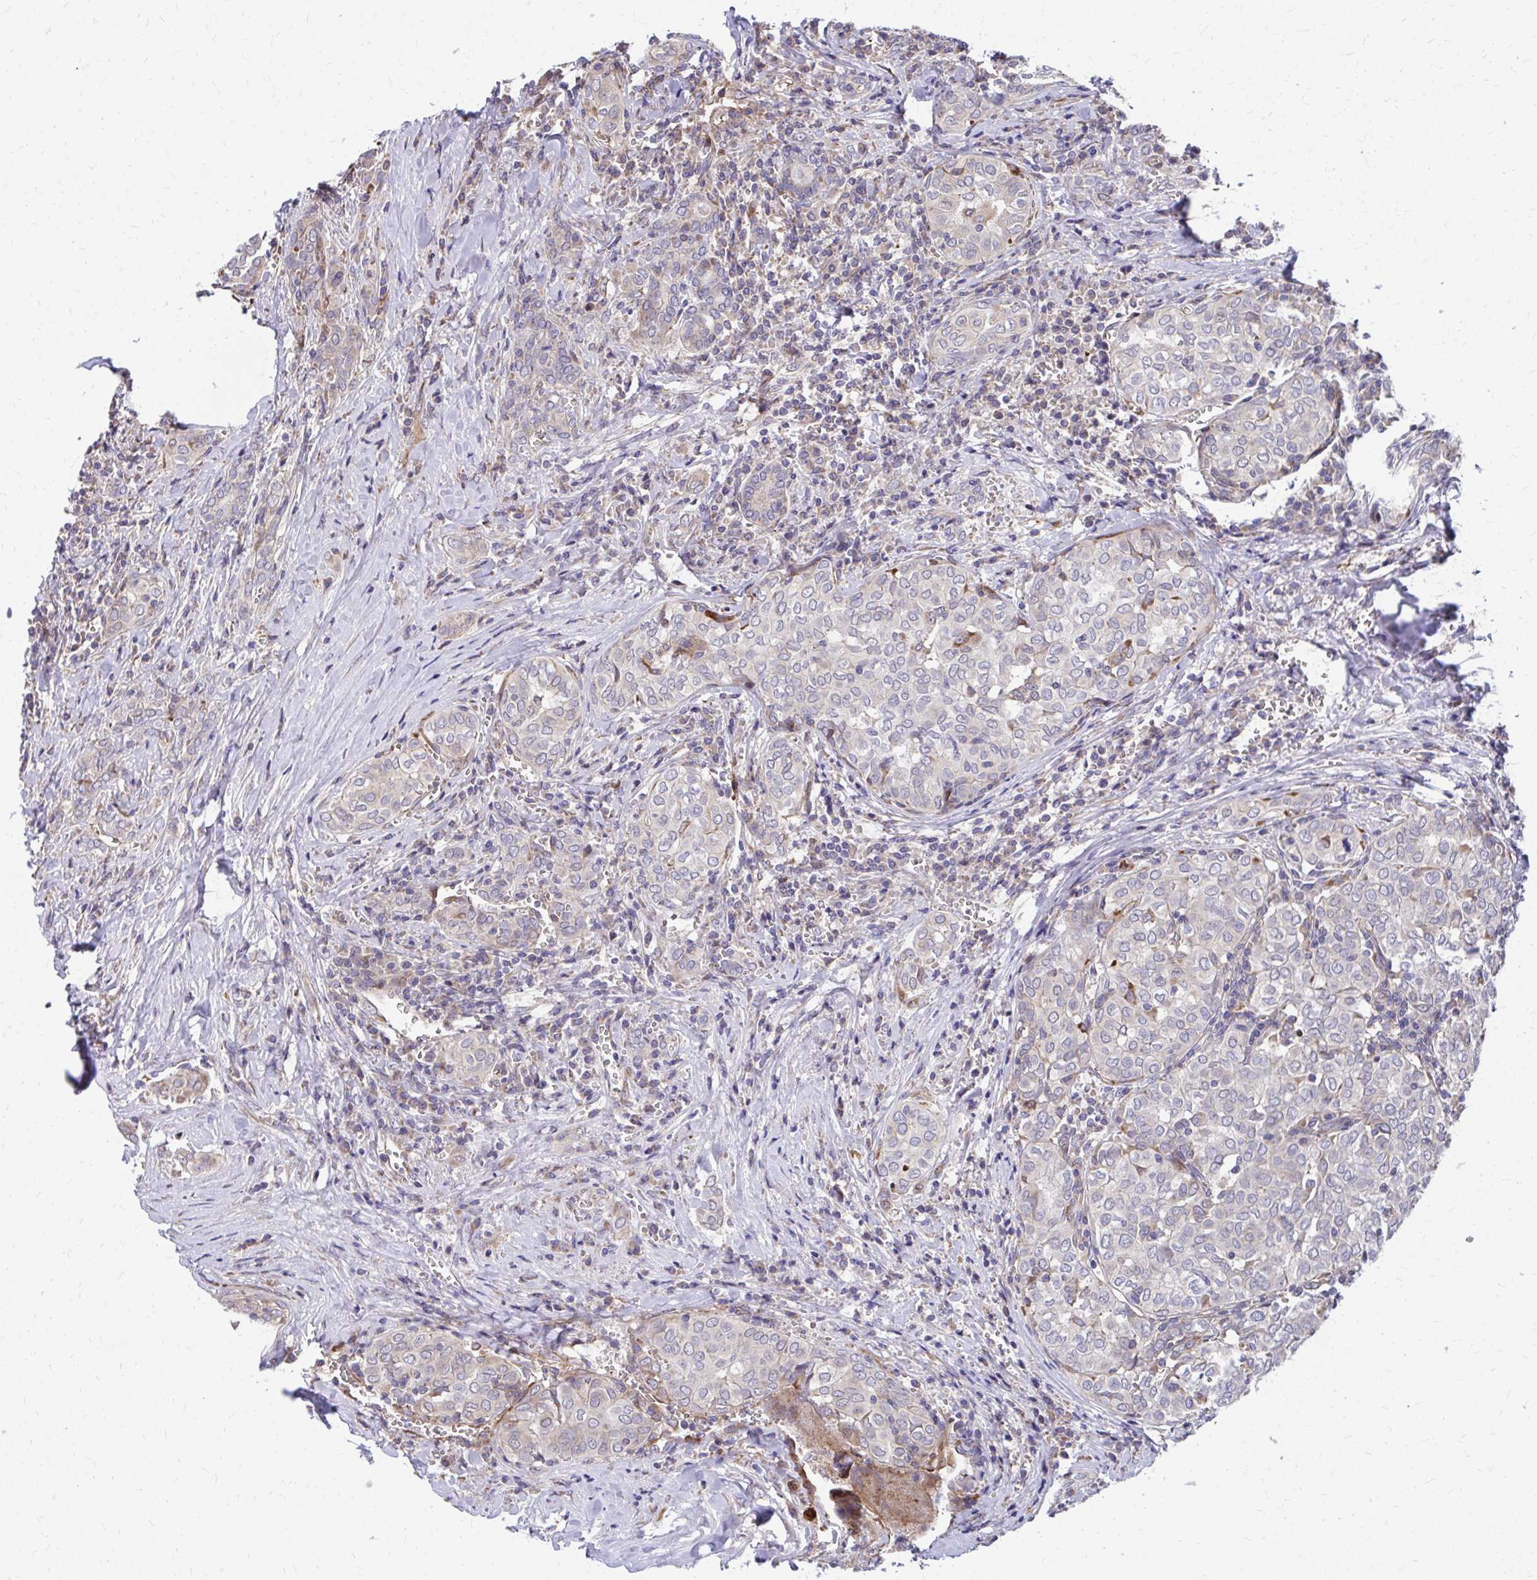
{"staining": {"intensity": "weak", "quantity": "<25%", "location": "cytoplasmic/membranous"}, "tissue": "thyroid cancer", "cell_type": "Tumor cells", "image_type": "cancer", "snomed": [{"axis": "morphology", "description": "Papillary adenocarcinoma, NOS"}, {"axis": "topography", "description": "Thyroid gland"}], "caption": "Immunohistochemistry (IHC) histopathology image of papillary adenocarcinoma (thyroid) stained for a protein (brown), which displays no staining in tumor cells.", "gene": "ZNF778", "patient": {"sex": "female", "age": 30}}